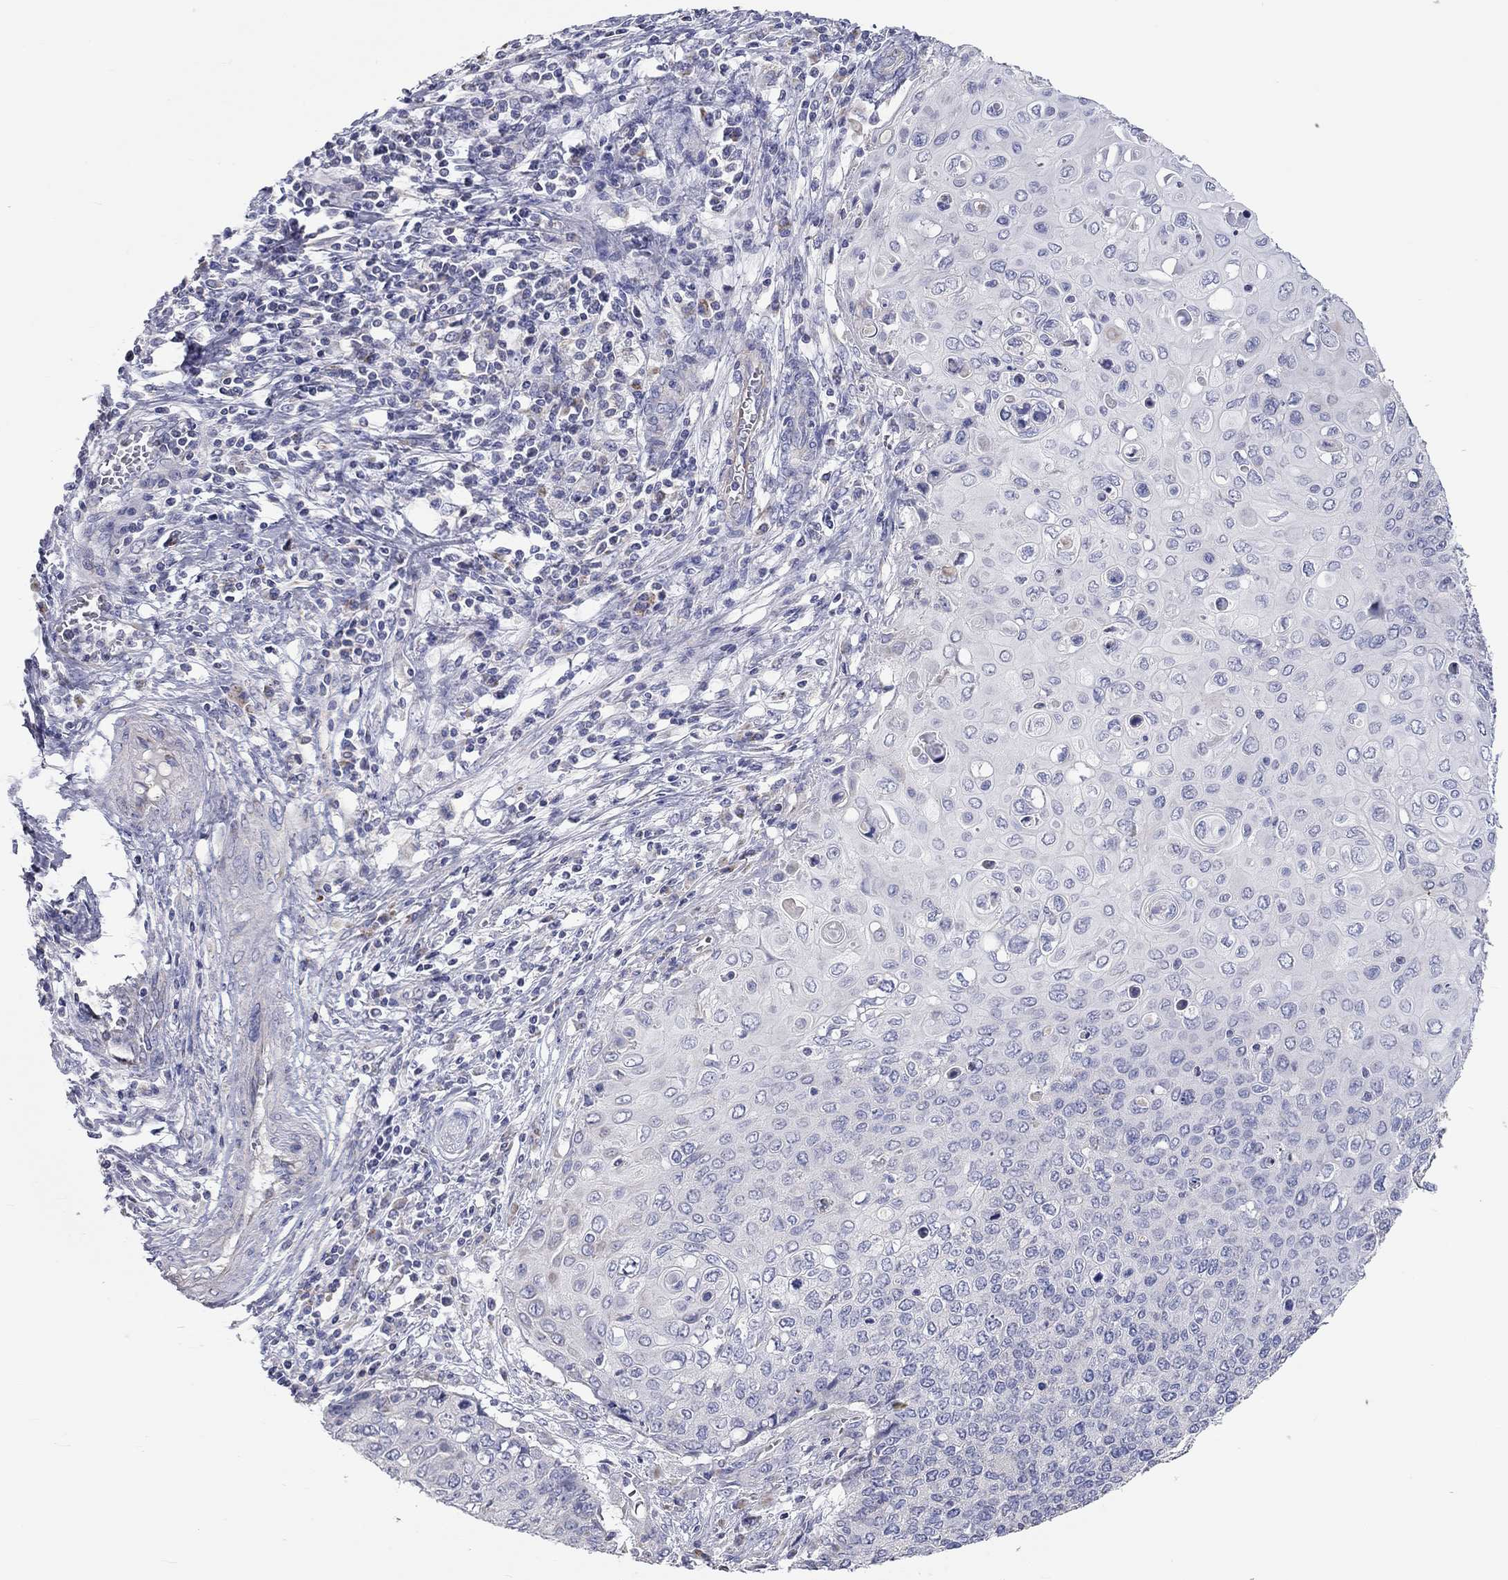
{"staining": {"intensity": "negative", "quantity": "none", "location": "none"}, "tissue": "cervical cancer", "cell_type": "Tumor cells", "image_type": "cancer", "snomed": [{"axis": "morphology", "description": "Squamous cell carcinoma, NOS"}, {"axis": "topography", "description": "Cervix"}], "caption": "The image exhibits no significant expression in tumor cells of cervical cancer (squamous cell carcinoma). Nuclei are stained in blue.", "gene": "RCAN1", "patient": {"sex": "female", "age": 39}}